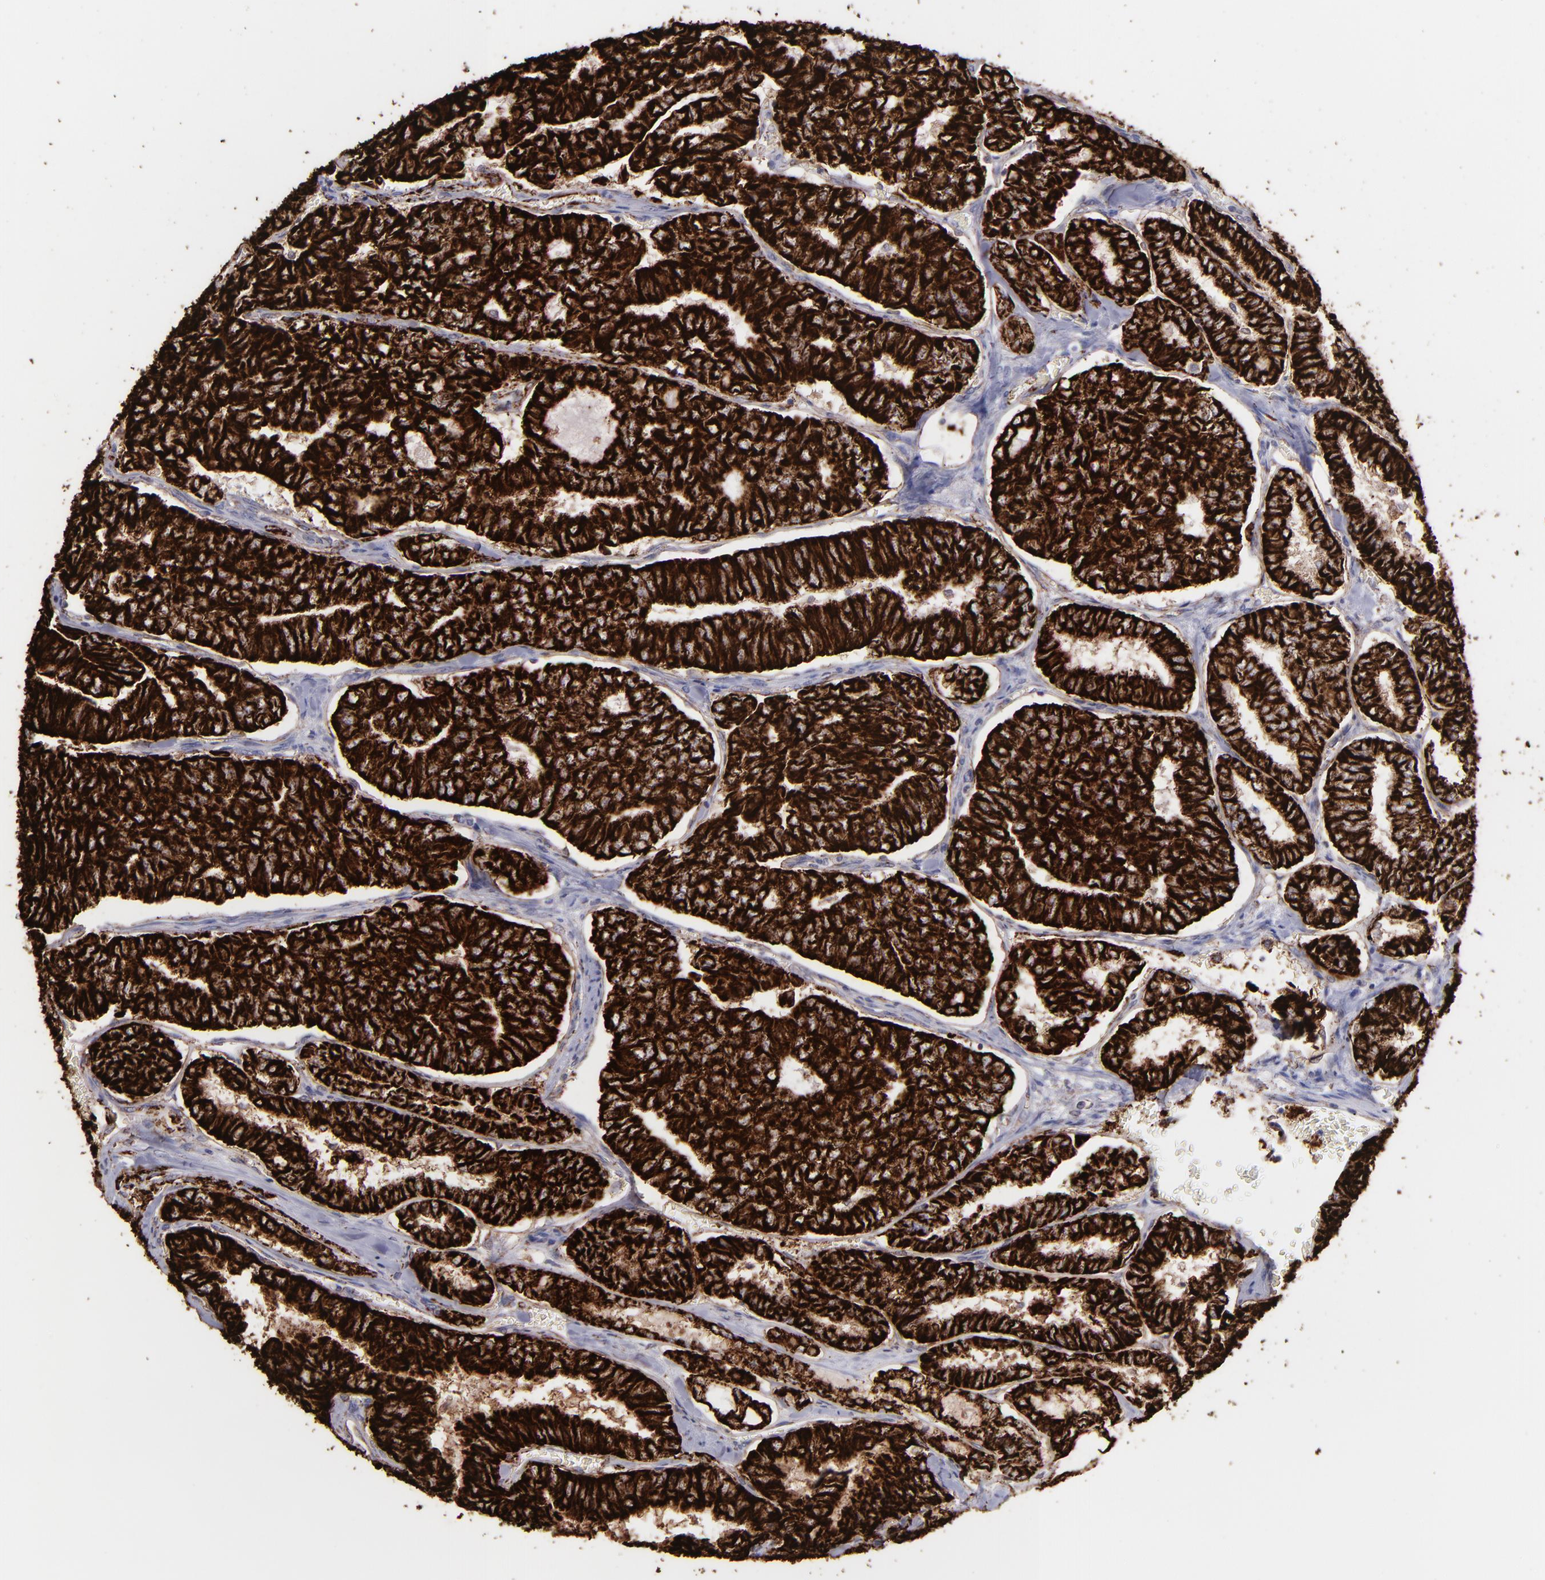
{"staining": {"intensity": "strong", "quantity": ">75%", "location": "cytoplasmic/membranous"}, "tissue": "thyroid cancer", "cell_type": "Tumor cells", "image_type": "cancer", "snomed": [{"axis": "morphology", "description": "Papillary adenocarcinoma, NOS"}, {"axis": "topography", "description": "Thyroid gland"}], "caption": "About >75% of tumor cells in human thyroid cancer (papillary adenocarcinoma) demonstrate strong cytoplasmic/membranous protein expression as visualized by brown immunohistochemical staining.", "gene": "MAOB", "patient": {"sex": "female", "age": 35}}